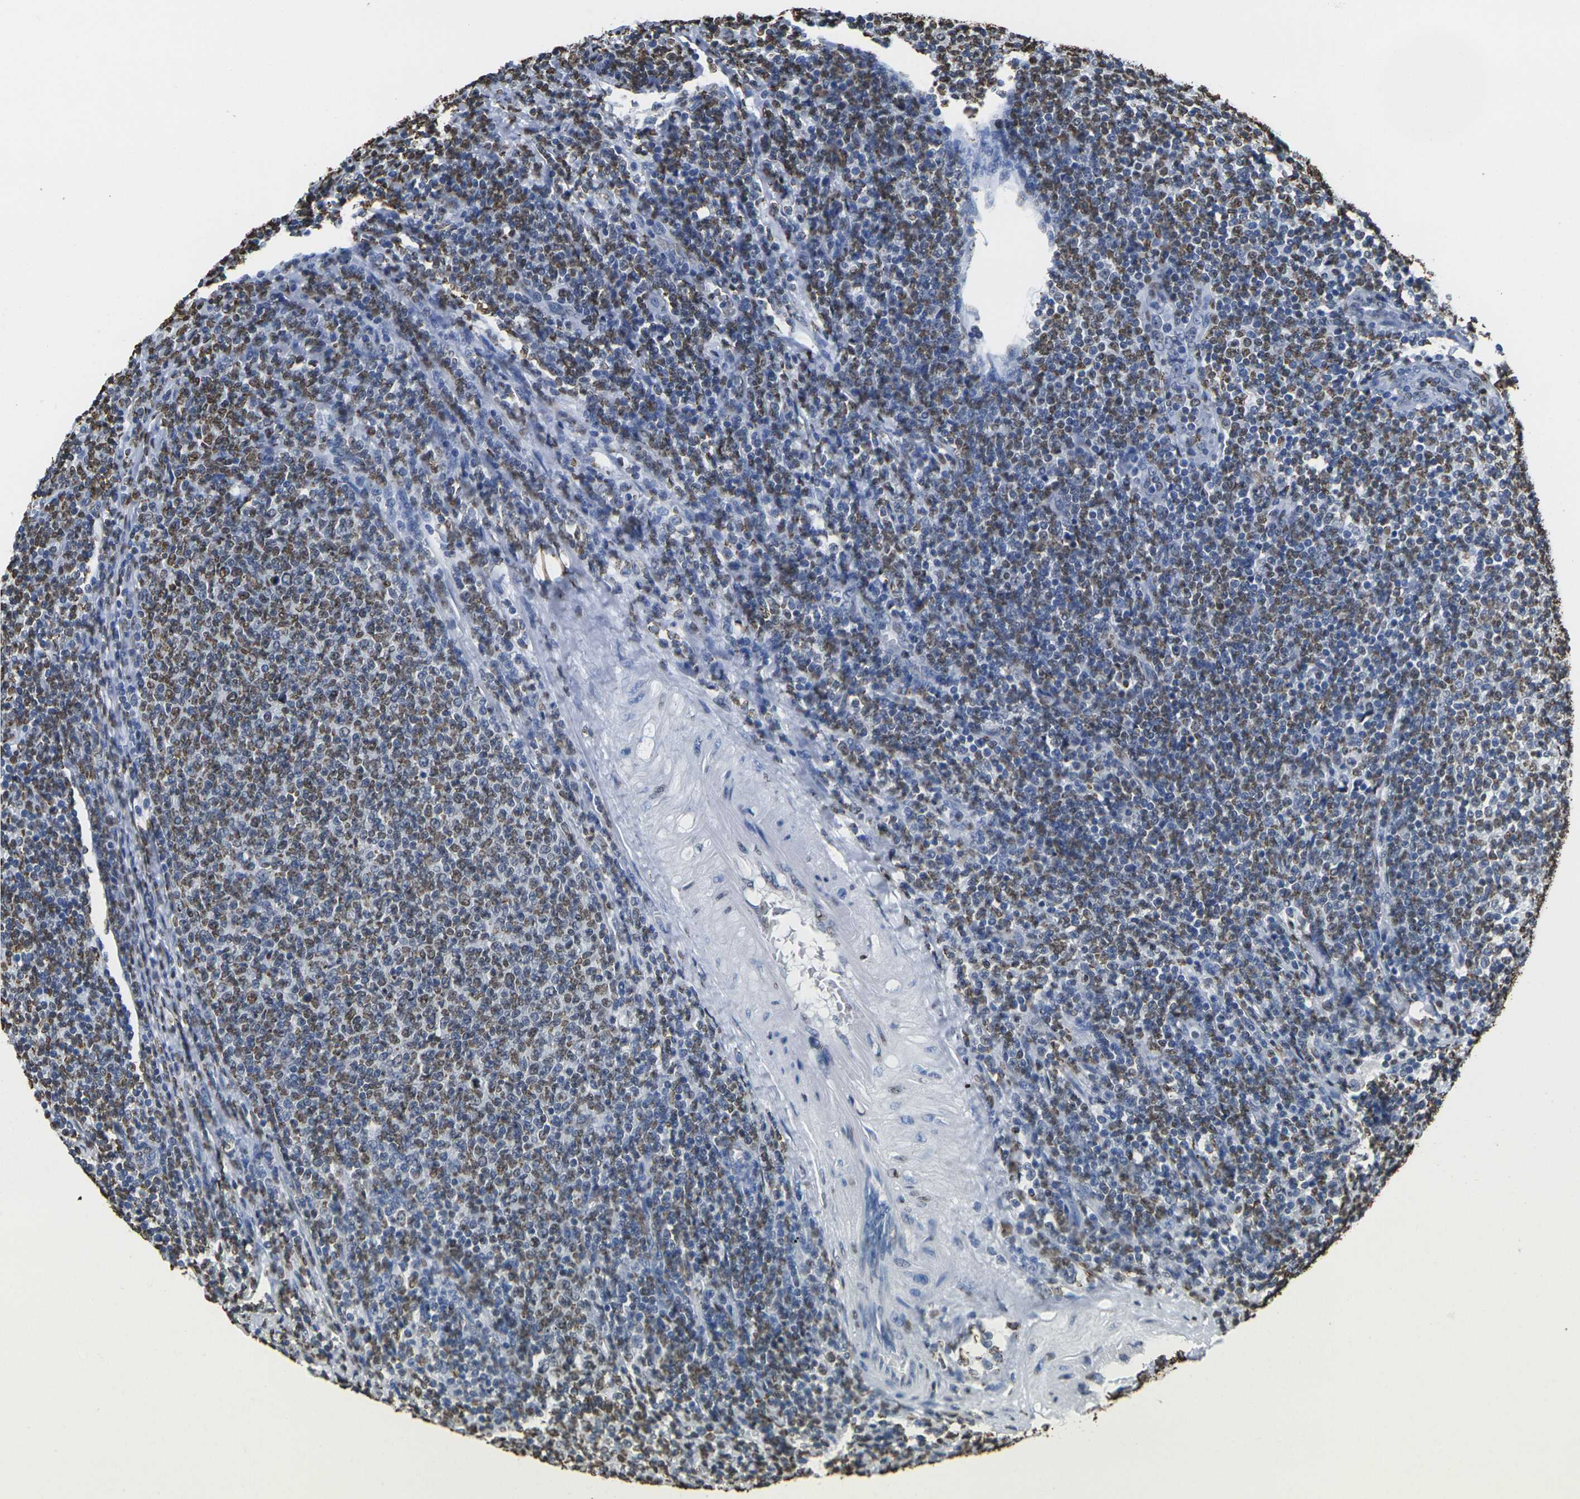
{"staining": {"intensity": "moderate", "quantity": "<25%", "location": "nuclear"}, "tissue": "lymphoma", "cell_type": "Tumor cells", "image_type": "cancer", "snomed": [{"axis": "morphology", "description": "Malignant lymphoma, non-Hodgkin's type, Low grade"}, {"axis": "topography", "description": "Lymph node"}], "caption": "IHC histopathology image of lymphoma stained for a protein (brown), which demonstrates low levels of moderate nuclear positivity in about <25% of tumor cells.", "gene": "DRAXIN", "patient": {"sex": "male", "age": 66}}